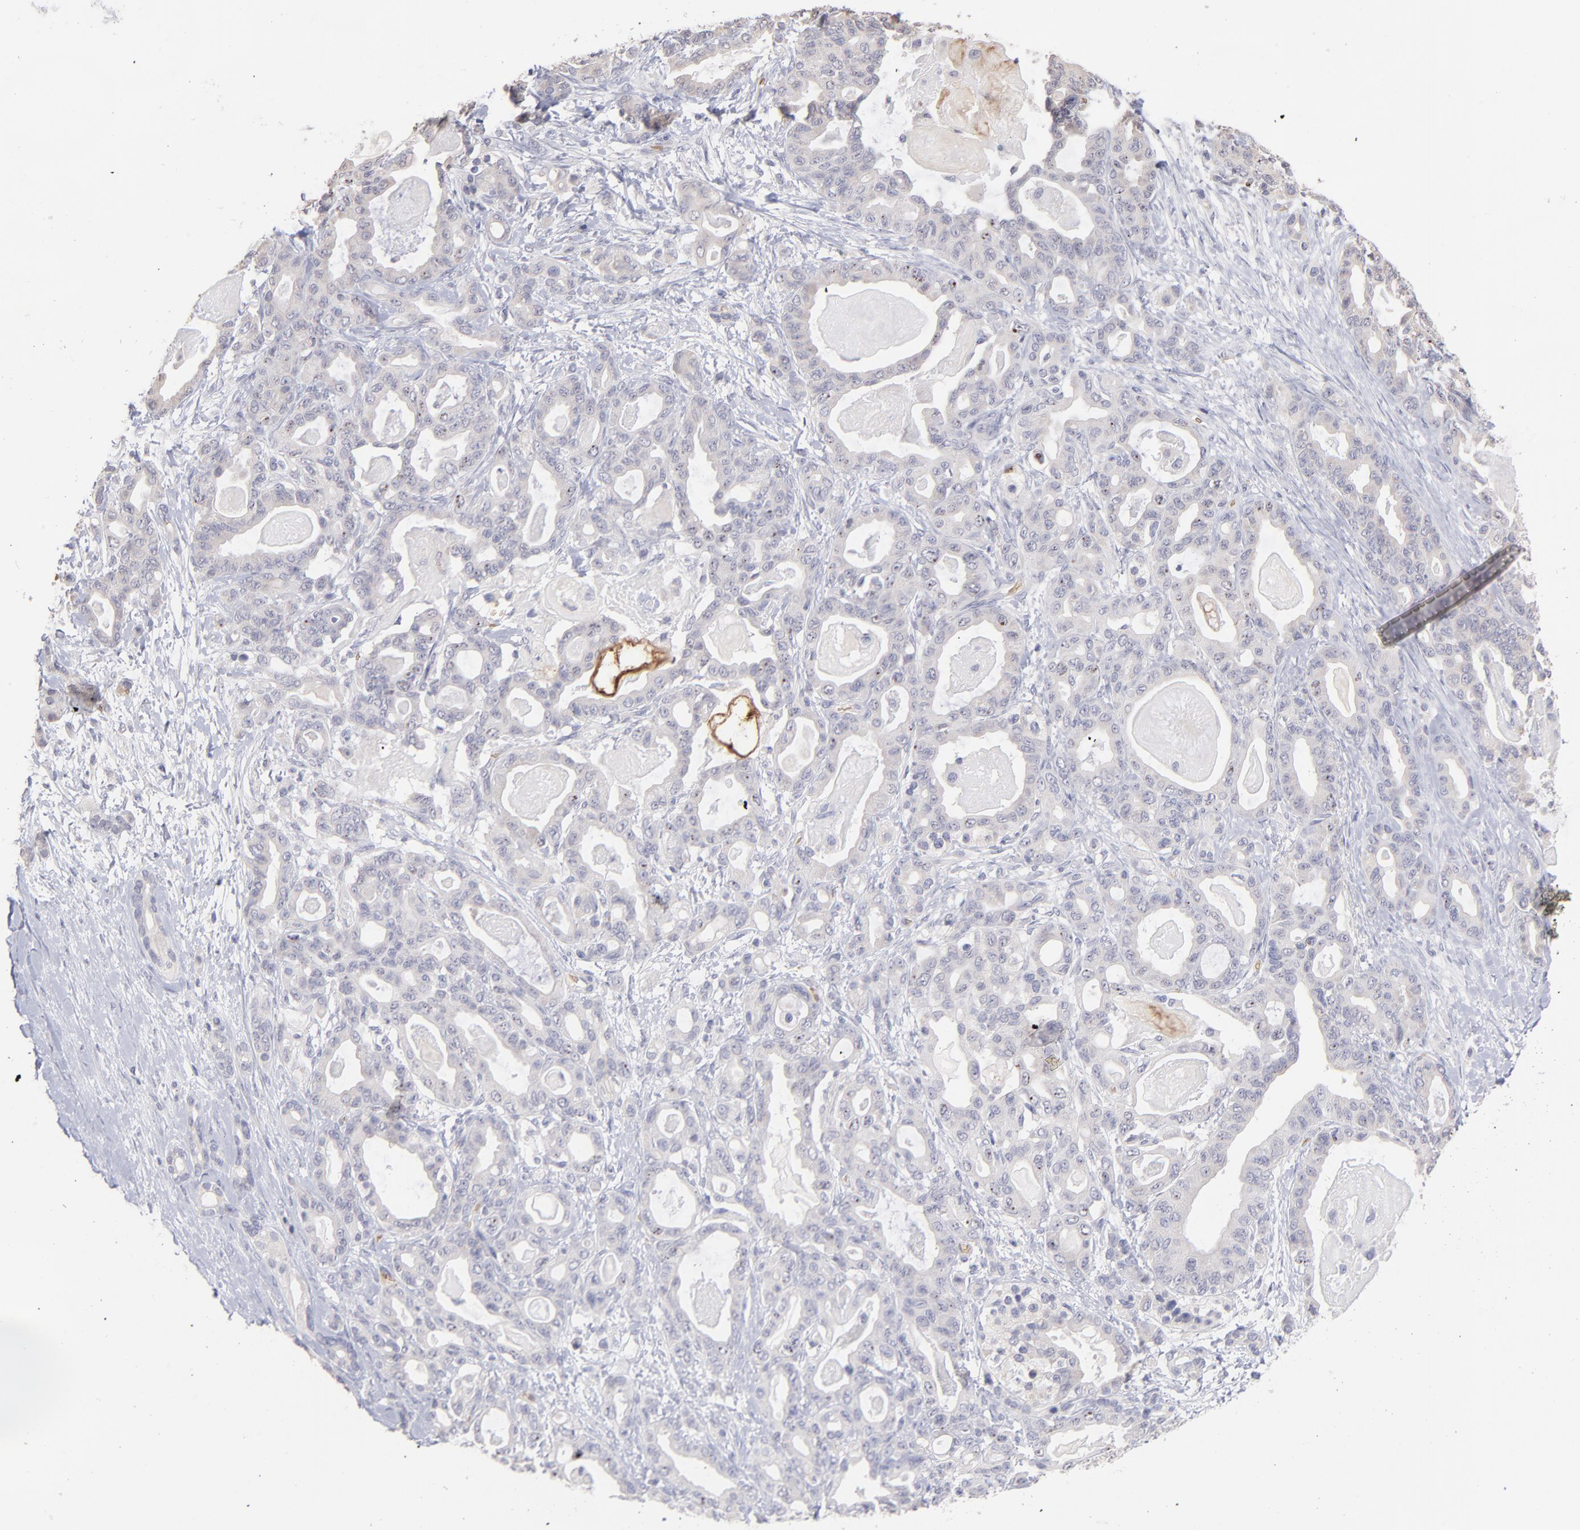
{"staining": {"intensity": "negative", "quantity": "none", "location": "none"}, "tissue": "pancreatic cancer", "cell_type": "Tumor cells", "image_type": "cancer", "snomed": [{"axis": "morphology", "description": "Adenocarcinoma, NOS"}, {"axis": "topography", "description": "Pancreas"}], "caption": "Pancreatic adenocarcinoma was stained to show a protein in brown. There is no significant expression in tumor cells. (Brightfield microscopy of DAB immunohistochemistry at high magnification).", "gene": "F13B", "patient": {"sex": "male", "age": 63}}